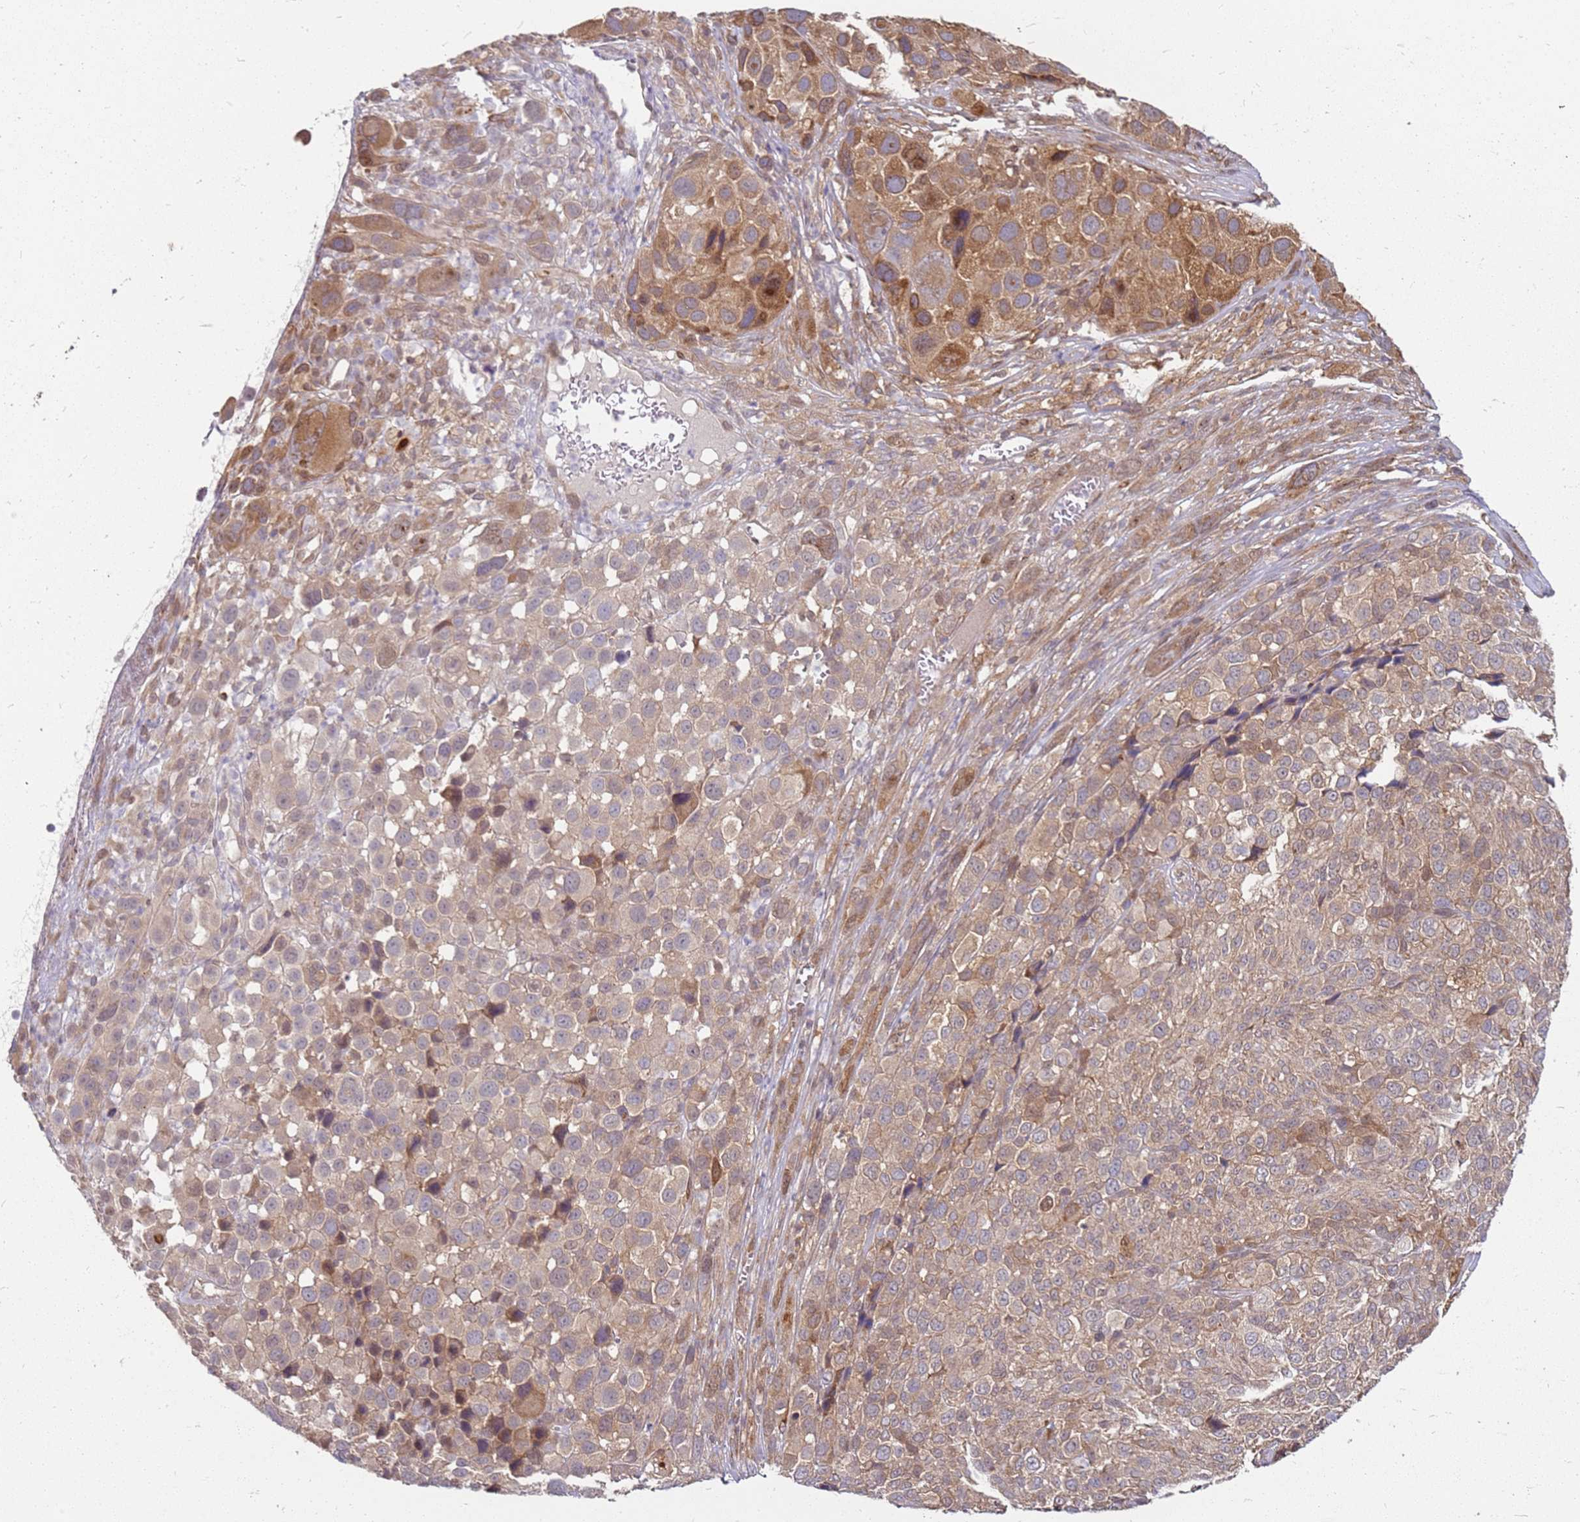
{"staining": {"intensity": "moderate", "quantity": "25%-75%", "location": "cytoplasmic/membranous"}, "tissue": "melanoma", "cell_type": "Tumor cells", "image_type": "cancer", "snomed": [{"axis": "morphology", "description": "Malignant melanoma, NOS"}, {"axis": "topography", "description": "Skin of trunk"}], "caption": "Immunohistochemistry photomicrograph of neoplastic tissue: melanoma stained using immunohistochemistry shows medium levels of moderate protein expression localized specifically in the cytoplasmic/membranous of tumor cells, appearing as a cytoplasmic/membranous brown color.", "gene": "NUDT14", "patient": {"sex": "male", "age": 71}}